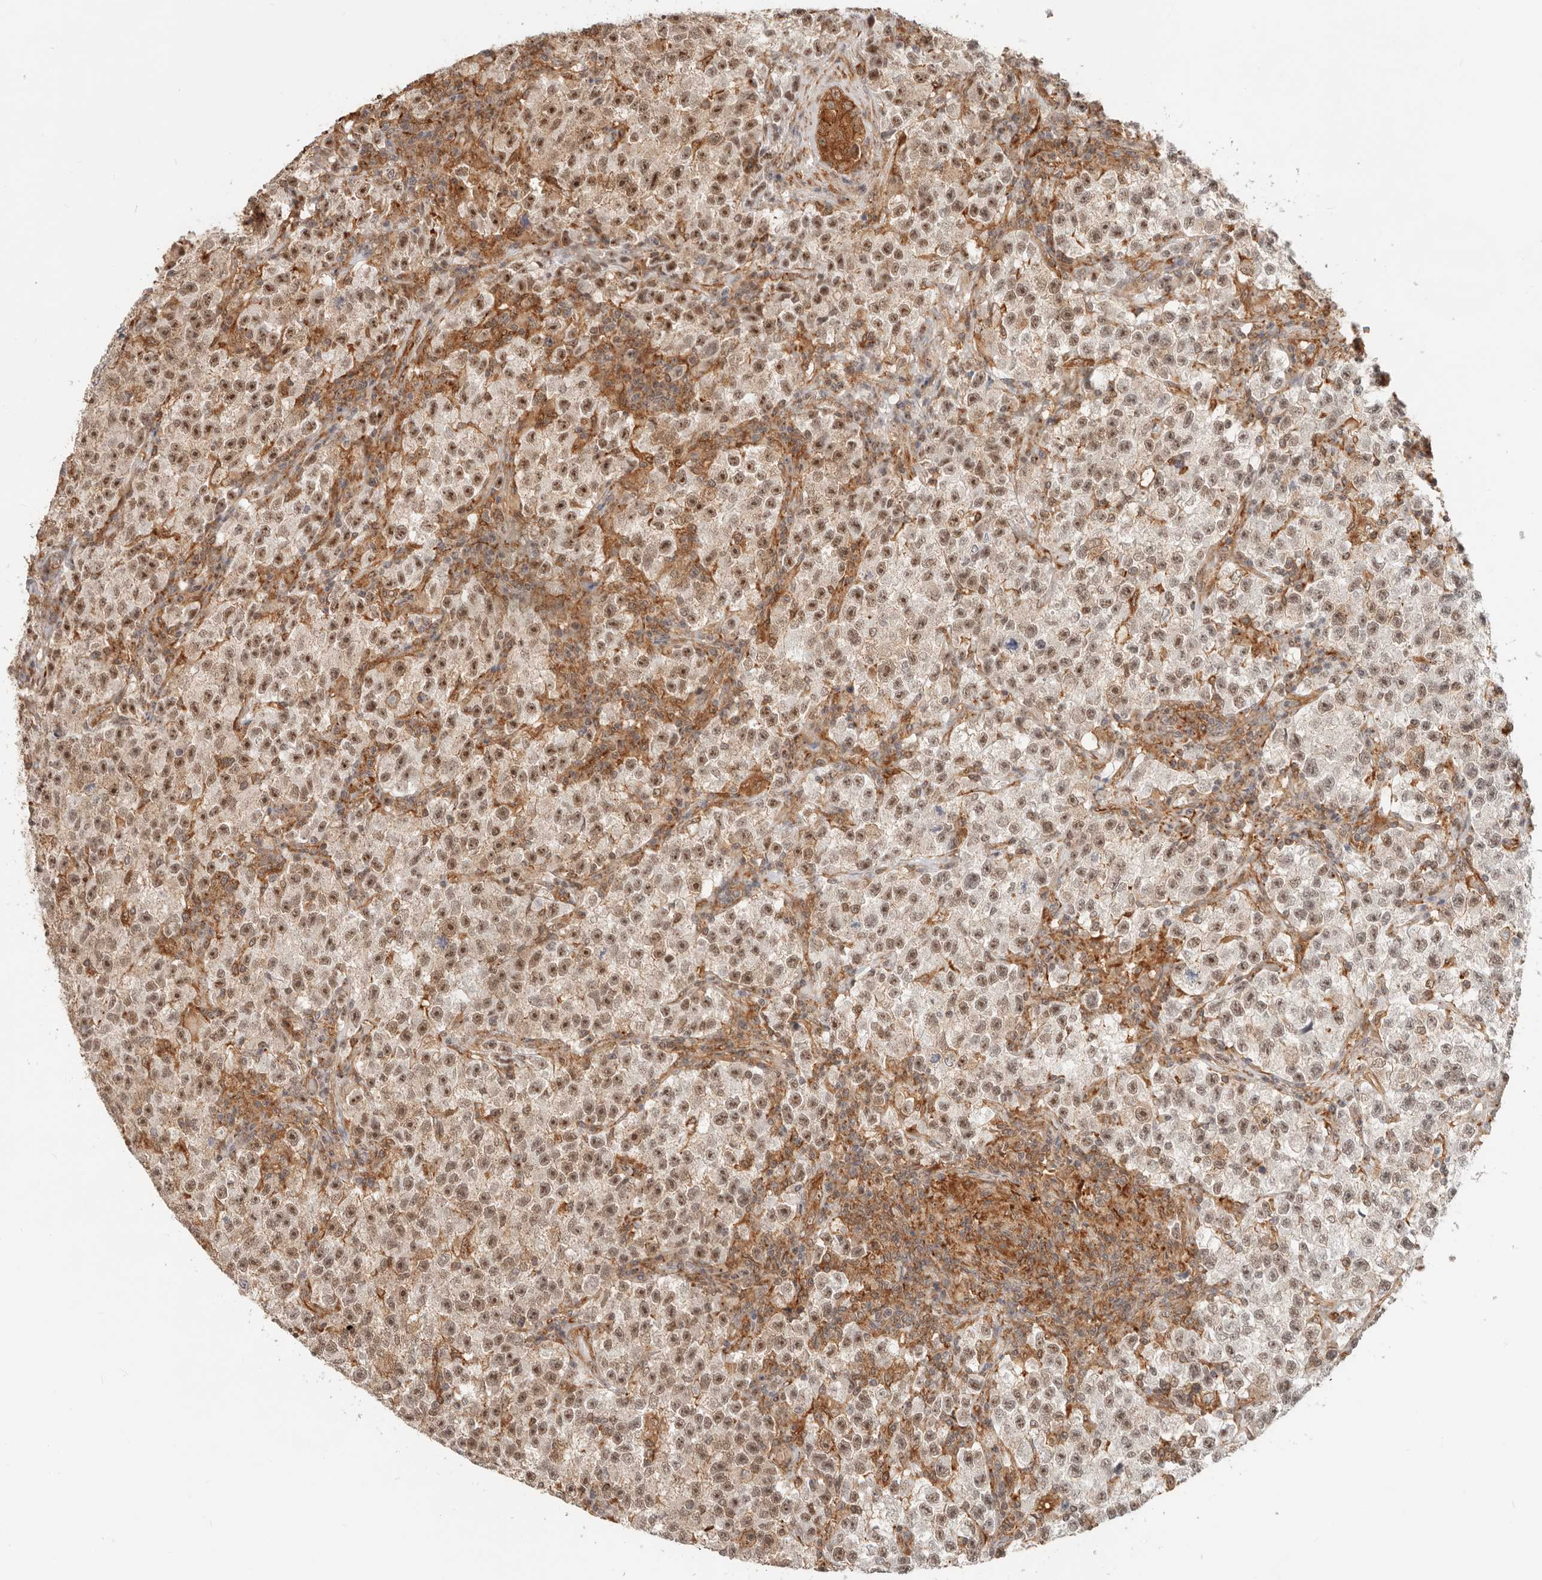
{"staining": {"intensity": "moderate", "quantity": ">75%", "location": "nuclear"}, "tissue": "testis cancer", "cell_type": "Tumor cells", "image_type": "cancer", "snomed": [{"axis": "morphology", "description": "Seminoma, NOS"}, {"axis": "topography", "description": "Testis"}], "caption": "Seminoma (testis) stained for a protein (brown) reveals moderate nuclear positive staining in approximately >75% of tumor cells.", "gene": "HEXD", "patient": {"sex": "male", "age": 22}}